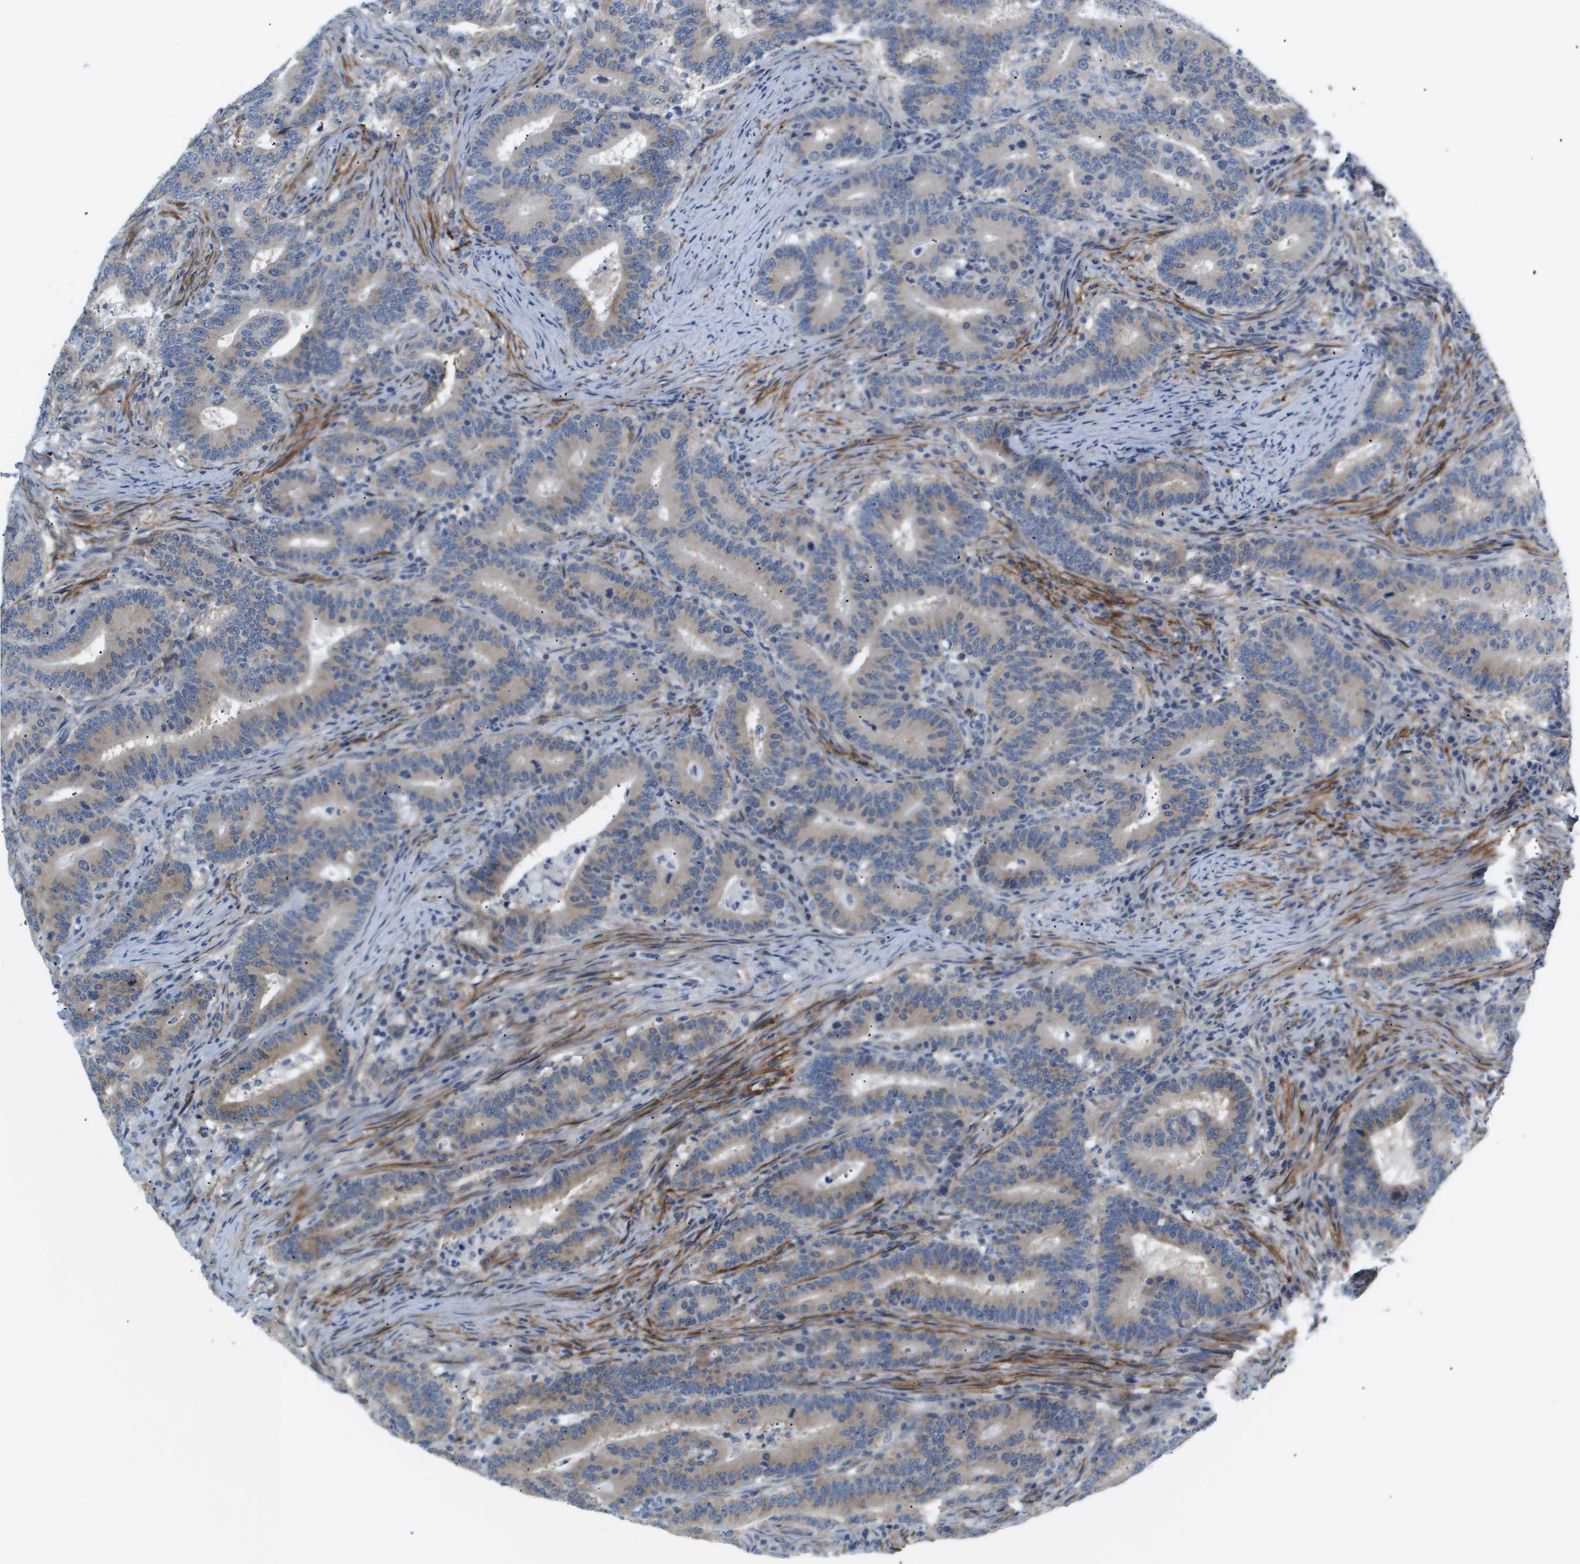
{"staining": {"intensity": "weak", "quantity": "25%-75%", "location": "cytoplasmic/membranous"}, "tissue": "colorectal cancer", "cell_type": "Tumor cells", "image_type": "cancer", "snomed": [{"axis": "morphology", "description": "Adenocarcinoma, NOS"}, {"axis": "topography", "description": "Colon"}], "caption": "Immunohistochemical staining of adenocarcinoma (colorectal) exhibits low levels of weak cytoplasmic/membranous staining in about 25%-75% of tumor cells.", "gene": "OTUD5", "patient": {"sex": "female", "age": 66}}